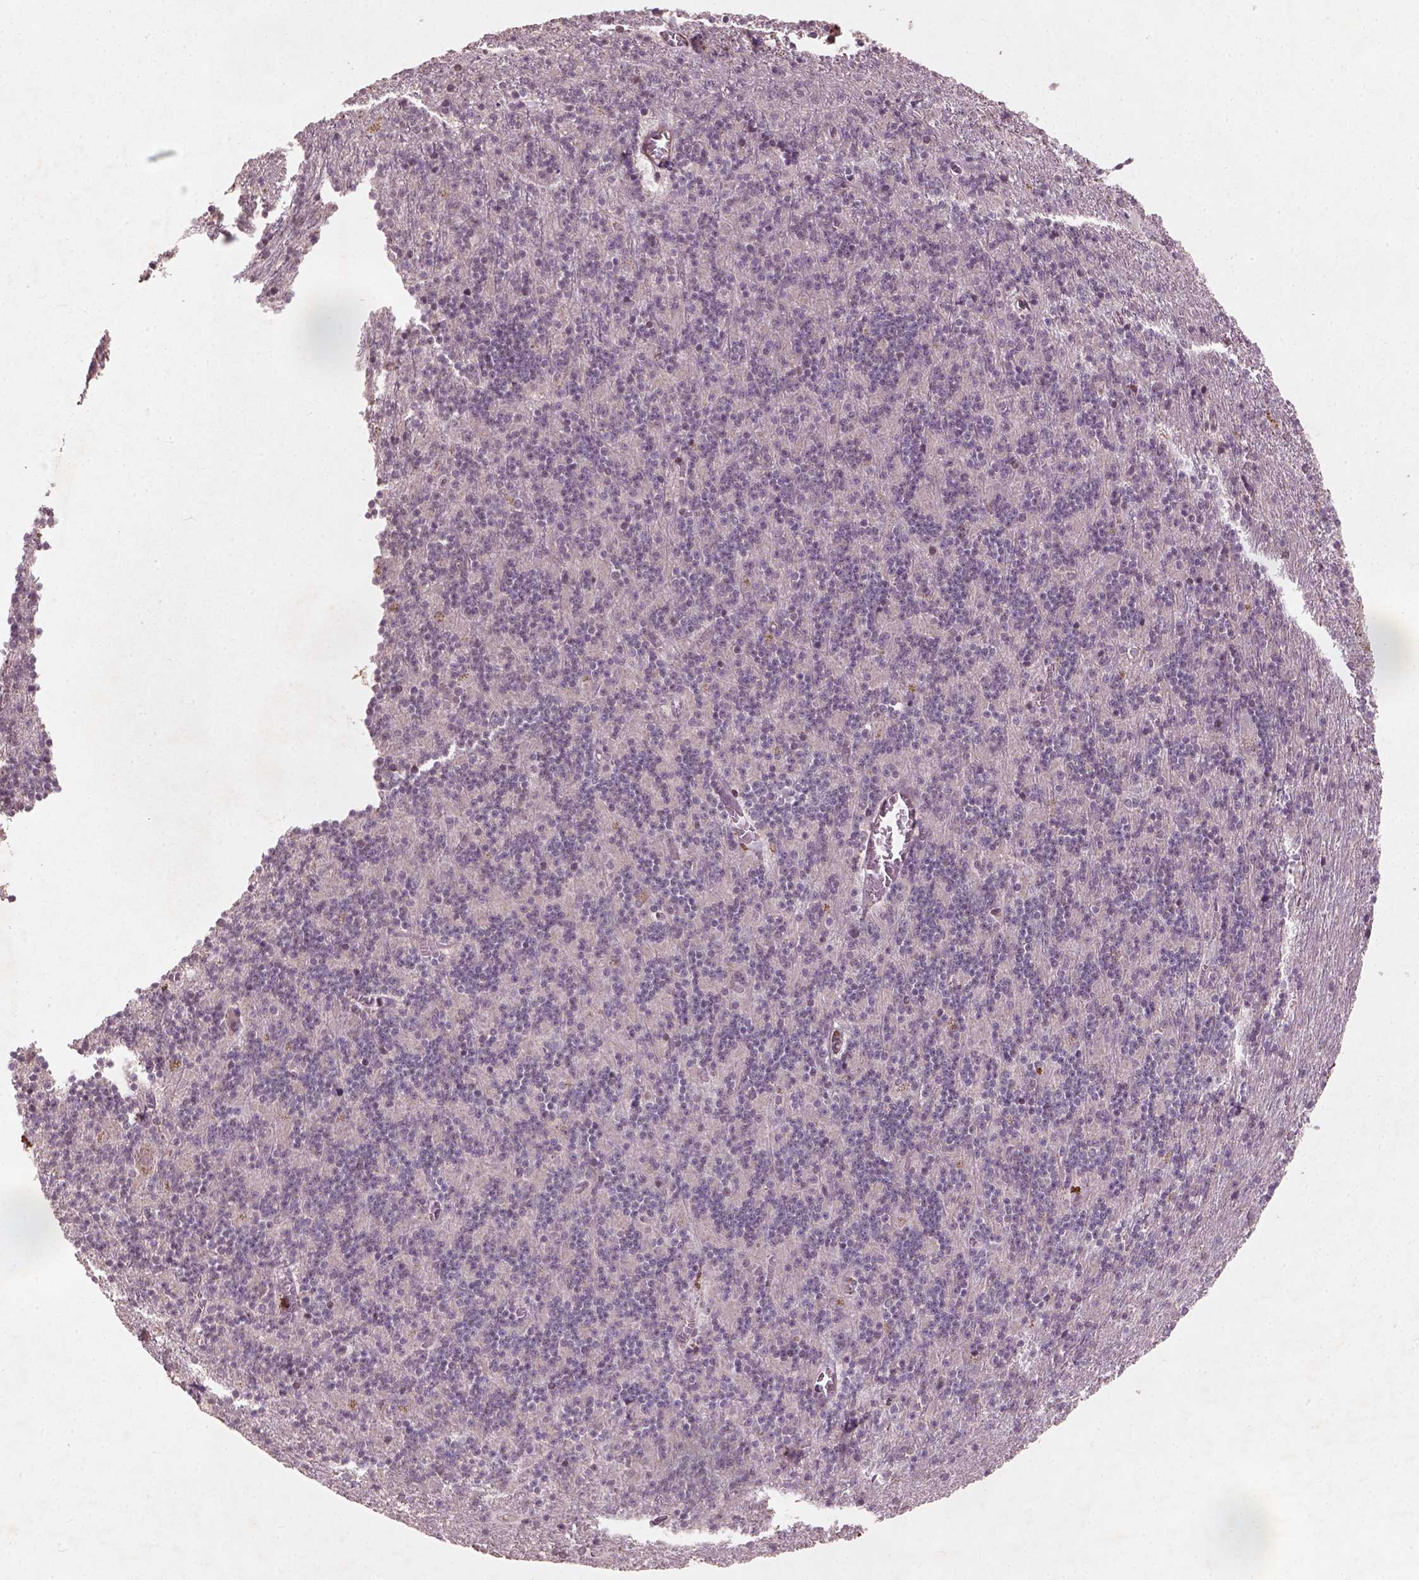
{"staining": {"intensity": "negative", "quantity": "none", "location": "none"}, "tissue": "cerebellum", "cell_type": "Cells in granular layer", "image_type": "normal", "snomed": [{"axis": "morphology", "description": "Normal tissue, NOS"}, {"axis": "topography", "description": "Cerebellum"}], "caption": "IHC of benign human cerebellum shows no positivity in cells in granular layer.", "gene": "SMAD2", "patient": {"sex": "male", "age": 70}}